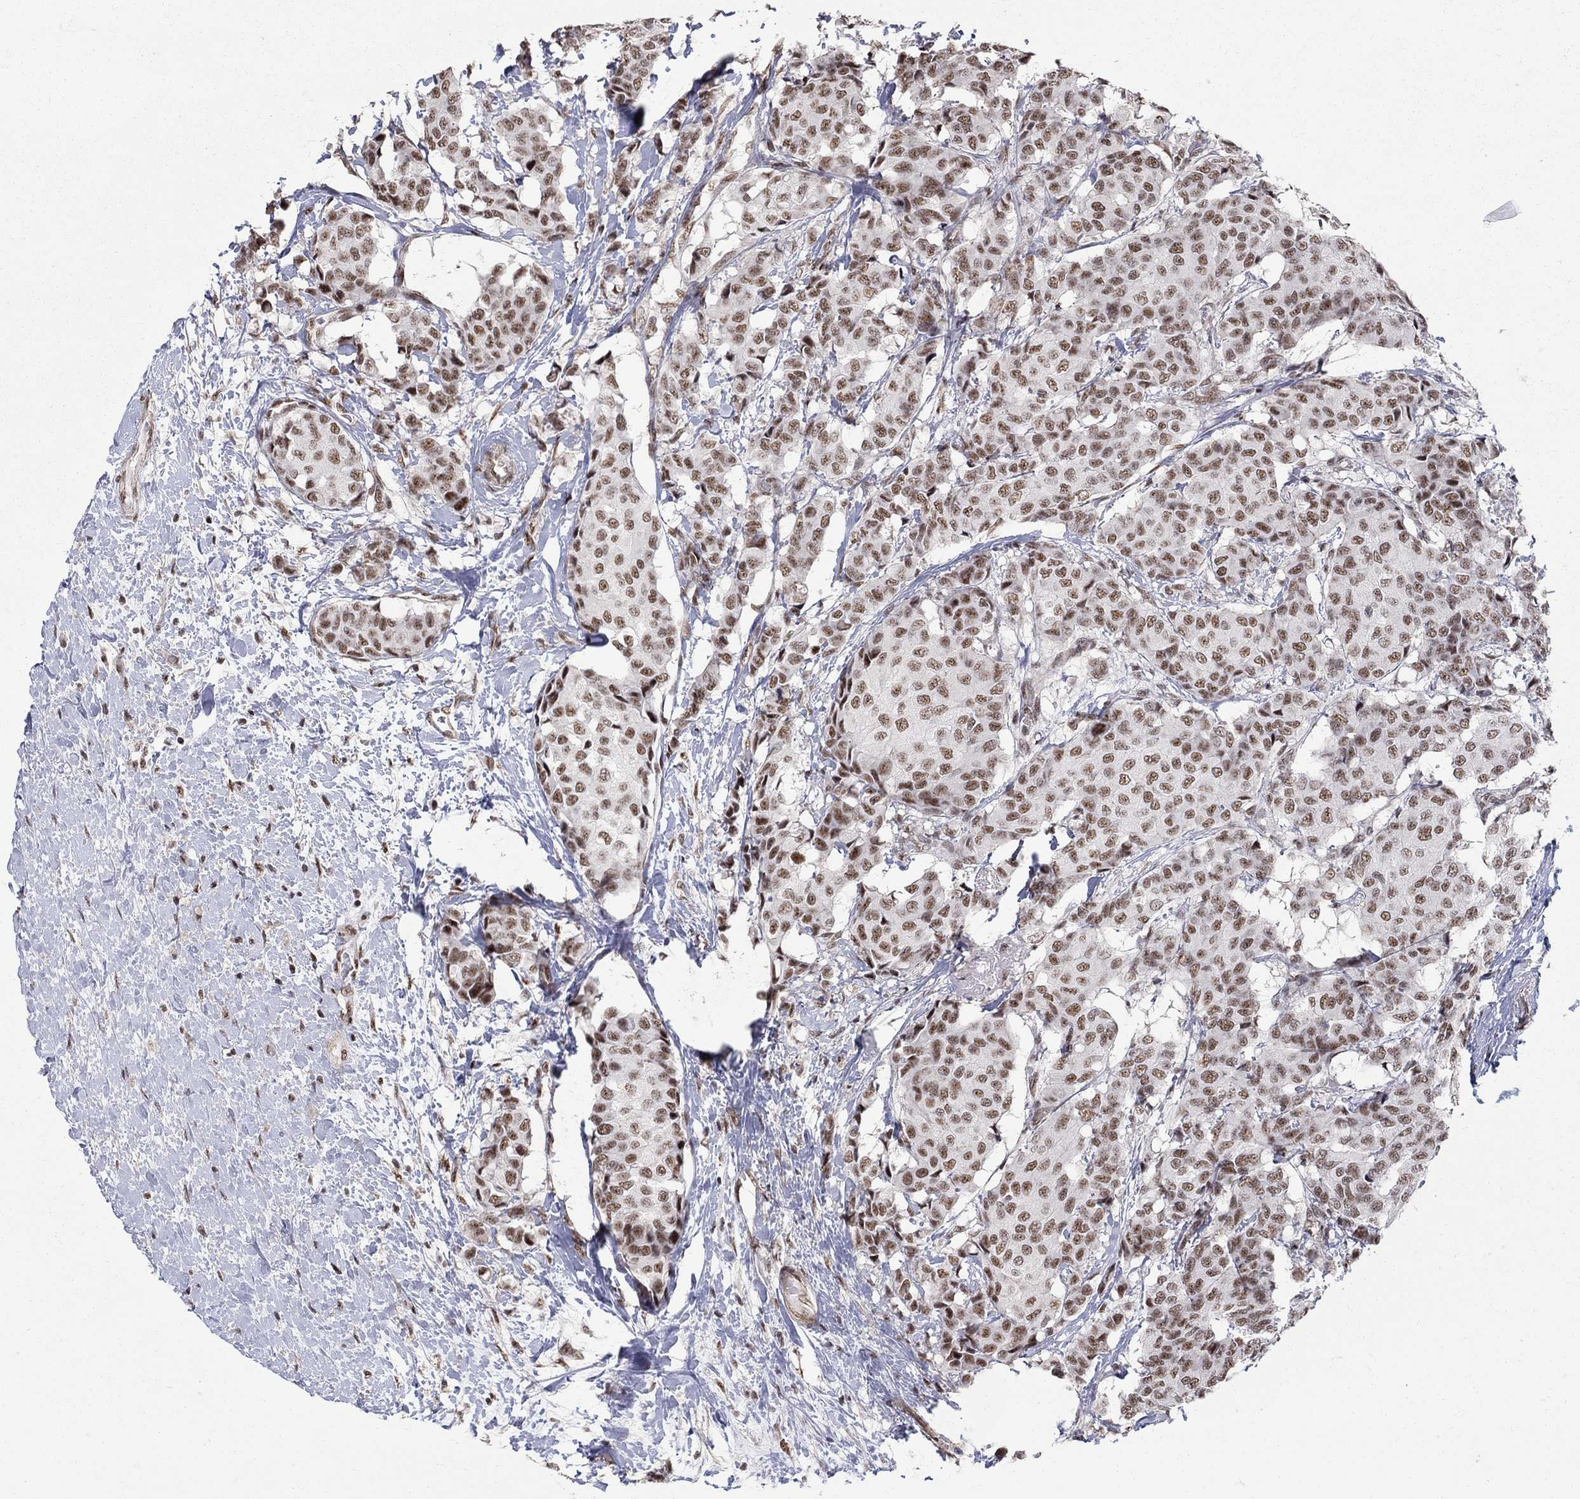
{"staining": {"intensity": "moderate", "quantity": ">75%", "location": "nuclear"}, "tissue": "breast cancer", "cell_type": "Tumor cells", "image_type": "cancer", "snomed": [{"axis": "morphology", "description": "Duct carcinoma"}, {"axis": "topography", "description": "Breast"}], "caption": "The image exhibits immunohistochemical staining of breast infiltrating ductal carcinoma. There is moderate nuclear positivity is present in approximately >75% of tumor cells.", "gene": "PNISR", "patient": {"sex": "female", "age": 75}}